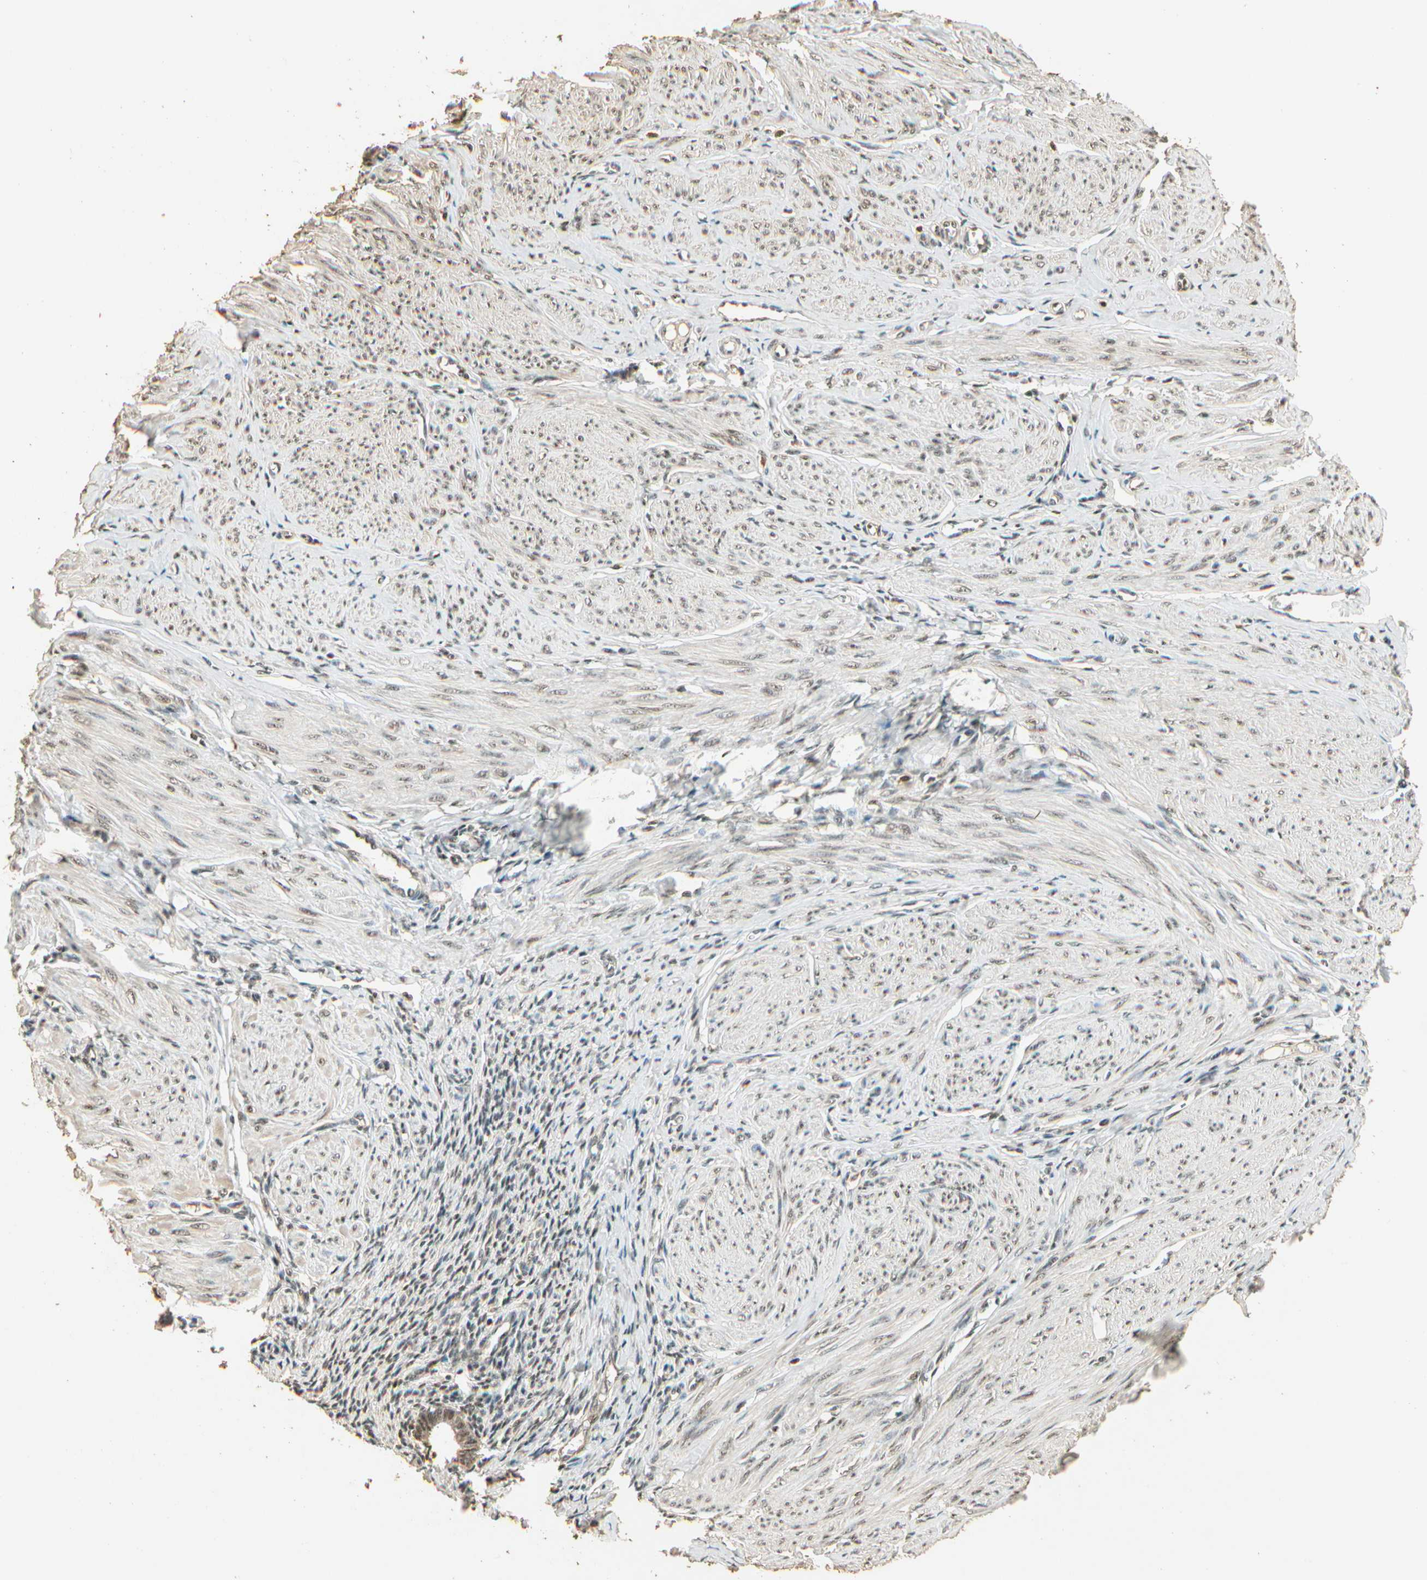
{"staining": {"intensity": "weak", "quantity": "25%-75%", "location": "nuclear"}, "tissue": "smooth muscle", "cell_type": "Smooth muscle cells", "image_type": "normal", "snomed": [{"axis": "morphology", "description": "Normal tissue, NOS"}, {"axis": "topography", "description": "Uterus"}], "caption": "A brown stain highlights weak nuclear positivity of a protein in smooth muscle cells of normal smooth muscle.", "gene": "RBM25", "patient": {"sex": "female", "age": 45}}